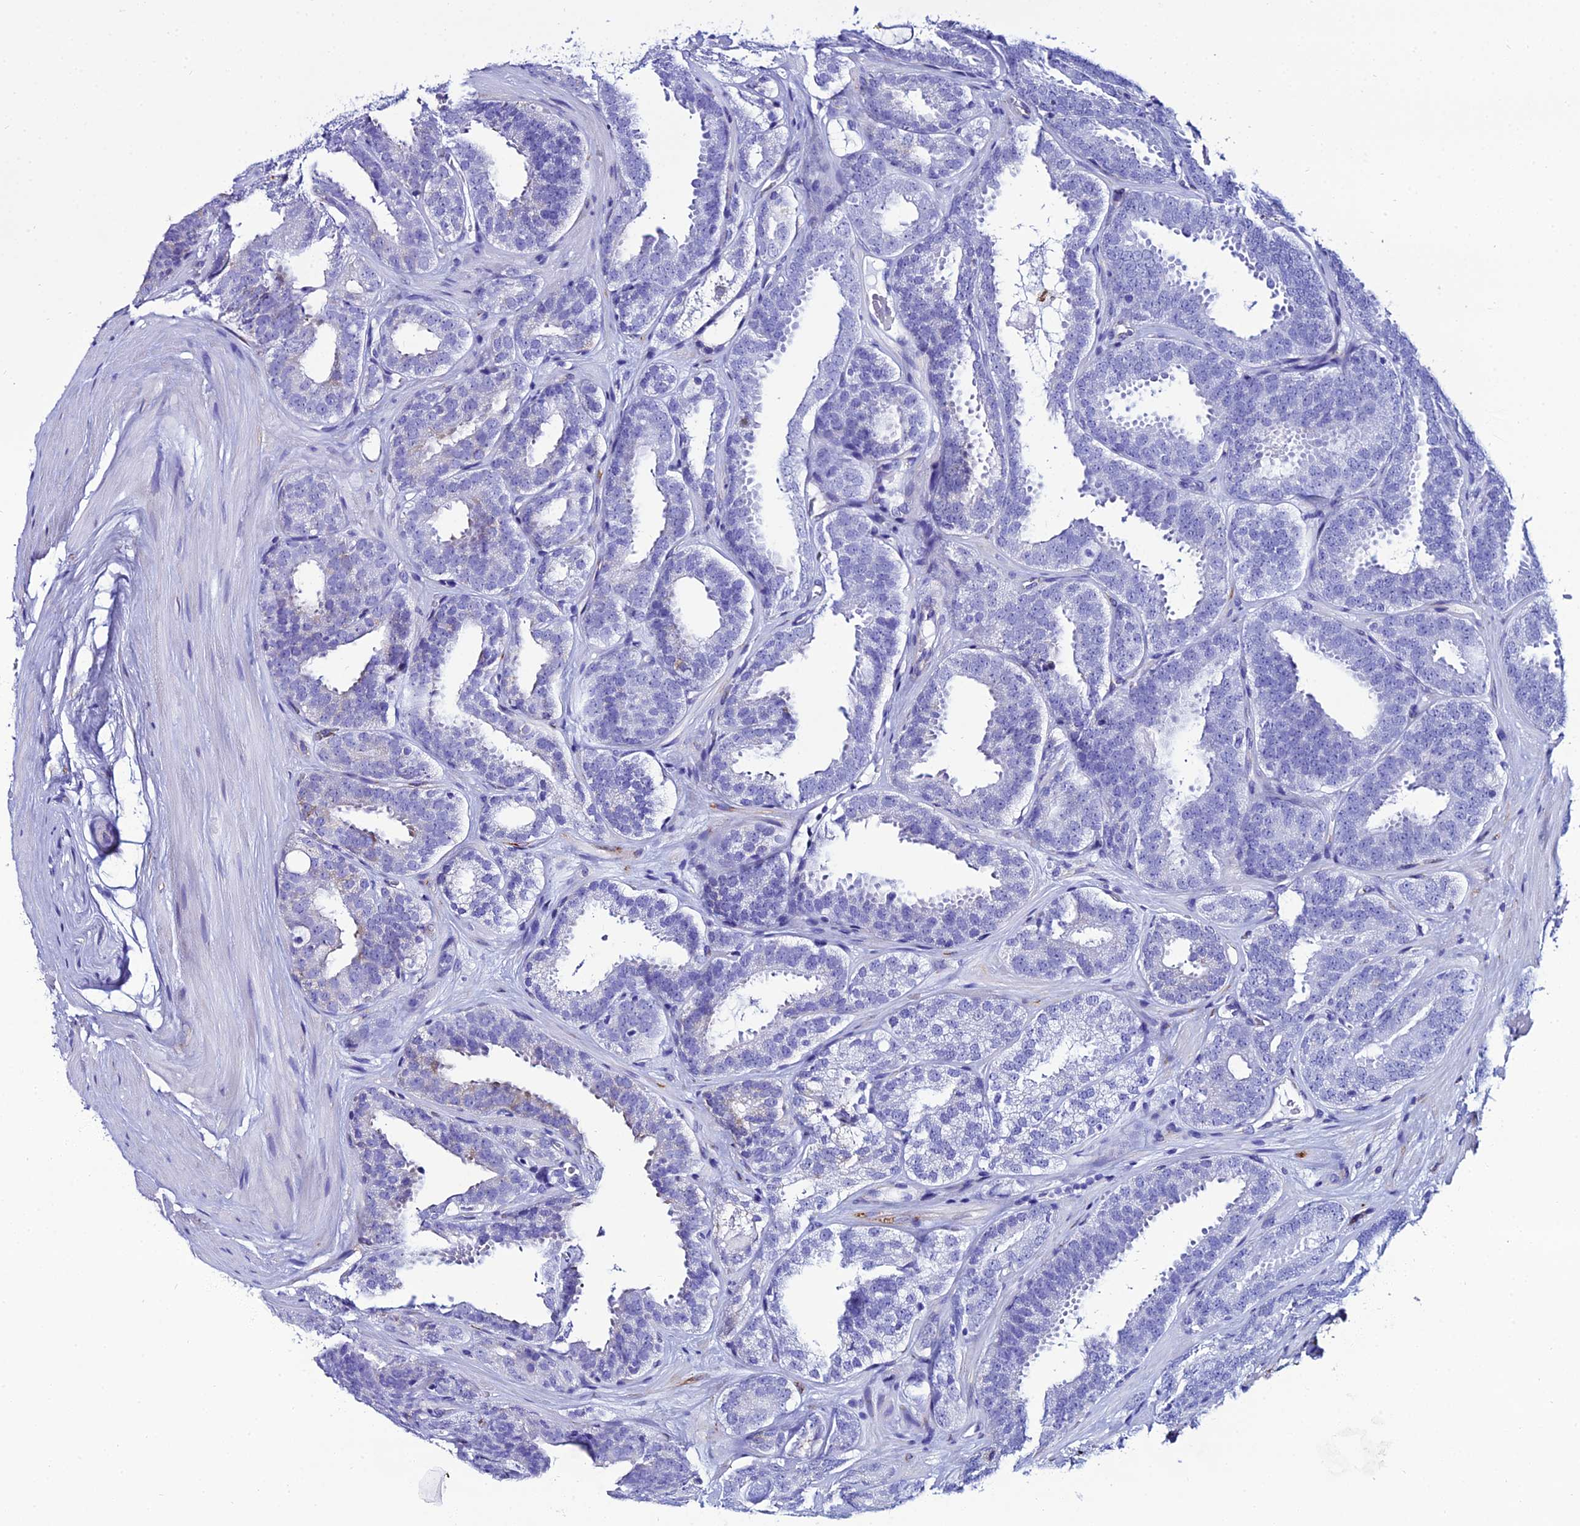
{"staining": {"intensity": "negative", "quantity": "none", "location": "none"}, "tissue": "prostate cancer", "cell_type": "Tumor cells", "image_type": "cancer", "snomed": [{"axis": "morphology", "description": "Adenocarcinoma, High grade"}, {"axis": "topography", "description": "Prostate"}], "caption": "Human prostate cancer (high-grade adenocarcinoma) stained for a protein using IHC reveals no staining in tumor cells.", "gene": "TXNDC5", "patient": {"sex": "male", "age": 63}}